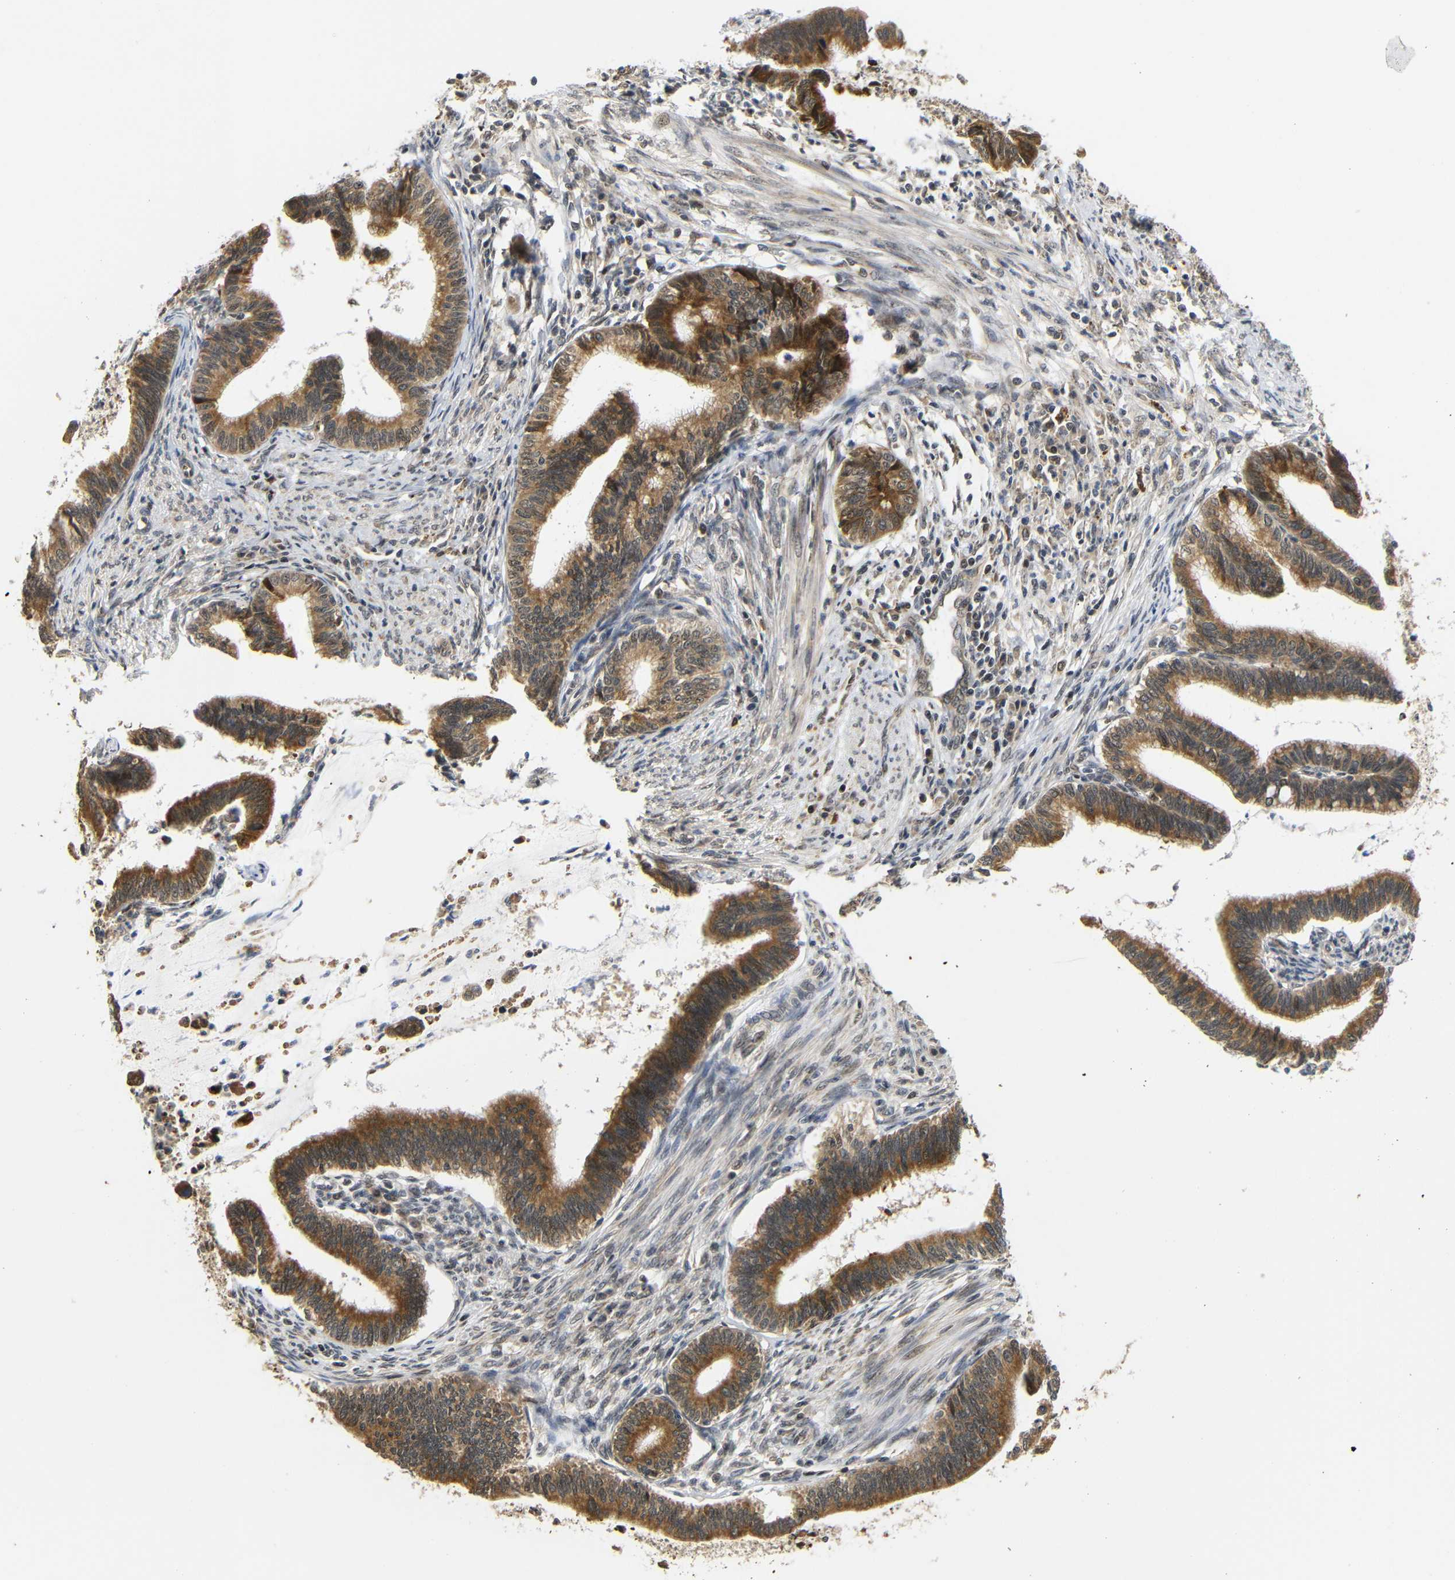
{"staining": {"intensity": "moderate", "quantity": ">75%", "location": "cytoplasmic/membranous"}, "tissue": "cervical cancer", "cell_type": "Tumor cells", "image_type": "cancer", "snomed": [{"axis": "morphology", "description": "Adenocarcinoma, NOS"}, {"axis": "topography", "description": "Cervix"}], "caption": "There is medium levels of moderate cytoplasmic/membranous staining in tumor cells of cervical adenocarcinoma, as demonstrated by immunohistochemical staining (brown color).", "gene": "GJA5", "patient": {"sex": "female", "age": 36}}